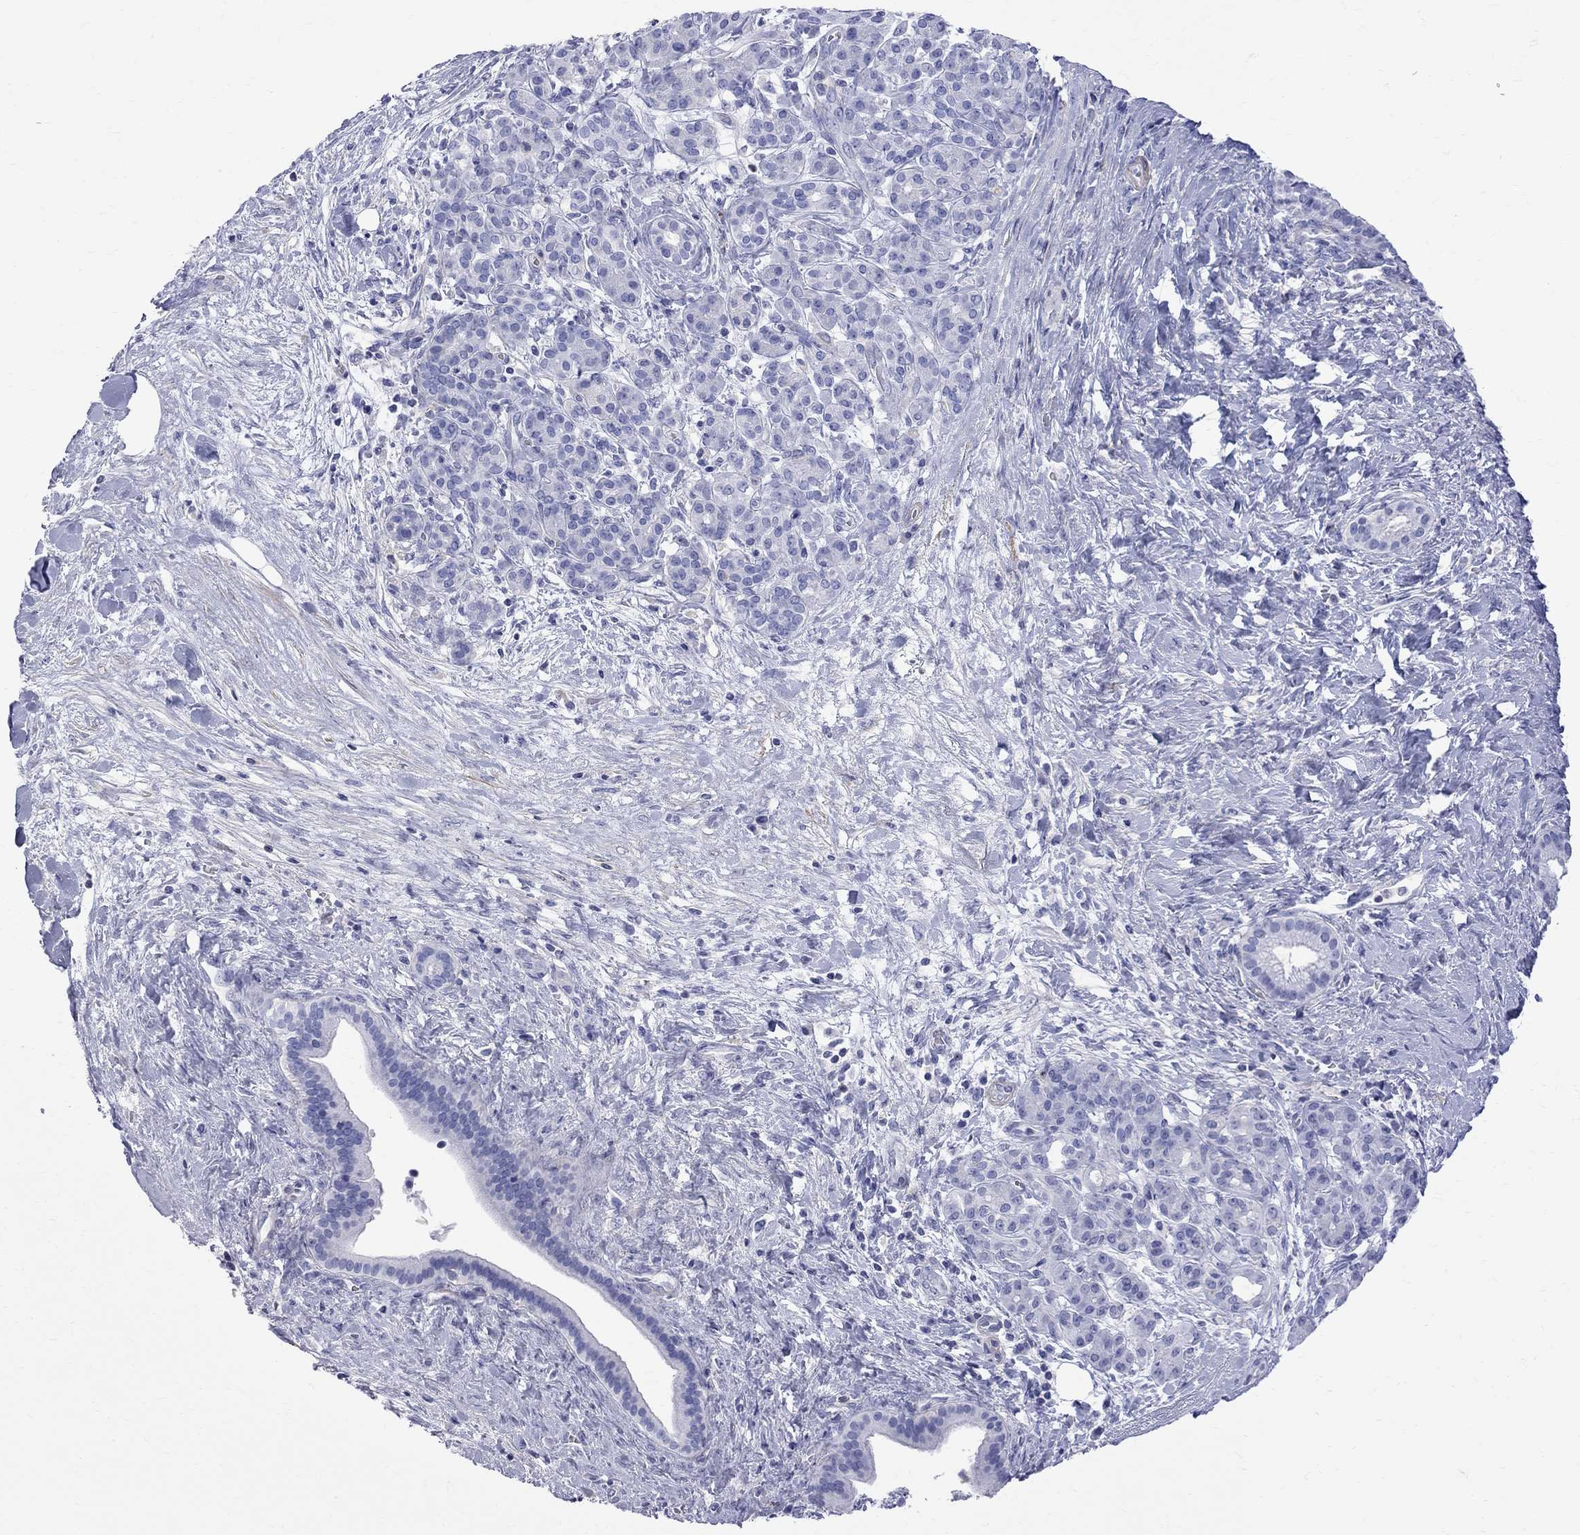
{"staining": {"intensity": "negative", "quantity": "none", "location": "none"}, "tissue": "pancreatic cancer", "cell_type": "Tumor cells", "image_type": "cancer", "snomed": [{"axis": "morphology", "description": "Adenocarcinoma, NOS"}, {"axis": "topography", "description": "Pancreas"}], "caption": "This image is of pancreatic cancer stained with immunohistochemistry (IHC) to label a protein in brown with the nuclei are counter-stained blue. There is no staining in tumor cells.", "gene": "S100A3", "patient": {"sex": "male", "age": 44}}